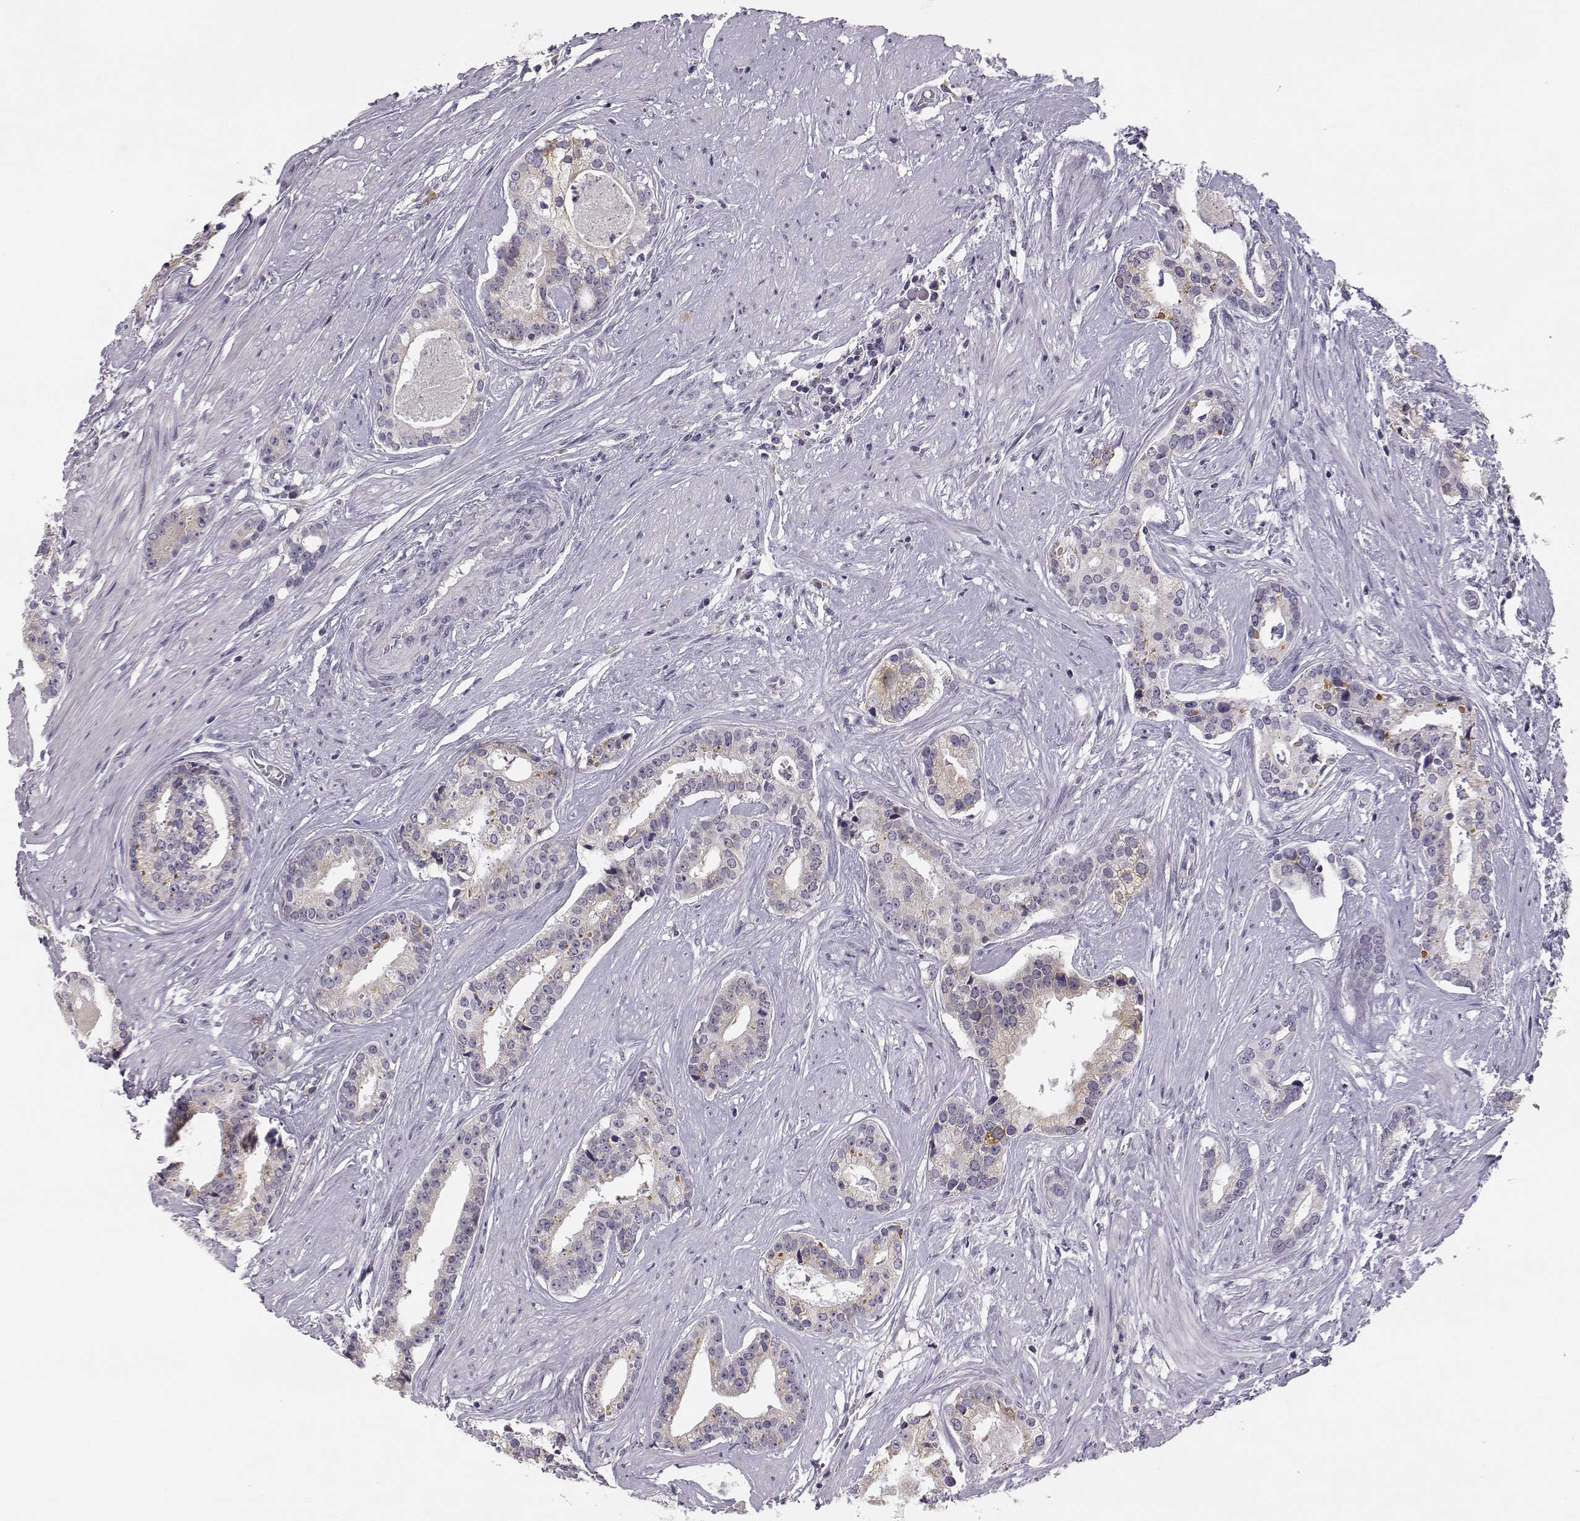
{"staining": {"intensity": "weak", "quantity": "25%-75%", "location": "cytoplasmic/membranous"}, "tissue": "prostate cancer", "cell_type": "Tumor cells", "image_type": "cancer", "snomed": [{"axis": "morphology", "description": "Adenocarcinoma, NOS"}, {"axis": "topography", "description": "Prostate and seminal vesicle, NOS"}, {"axis": "topography", "description": "Prostate"}], "caption": "Prostate cancer stained for a protein shows weak cytoplasmic/membranous positivity in tumor cells.", "gene": "ACSL6", "patient": {"sex": "male", "age": 44}}